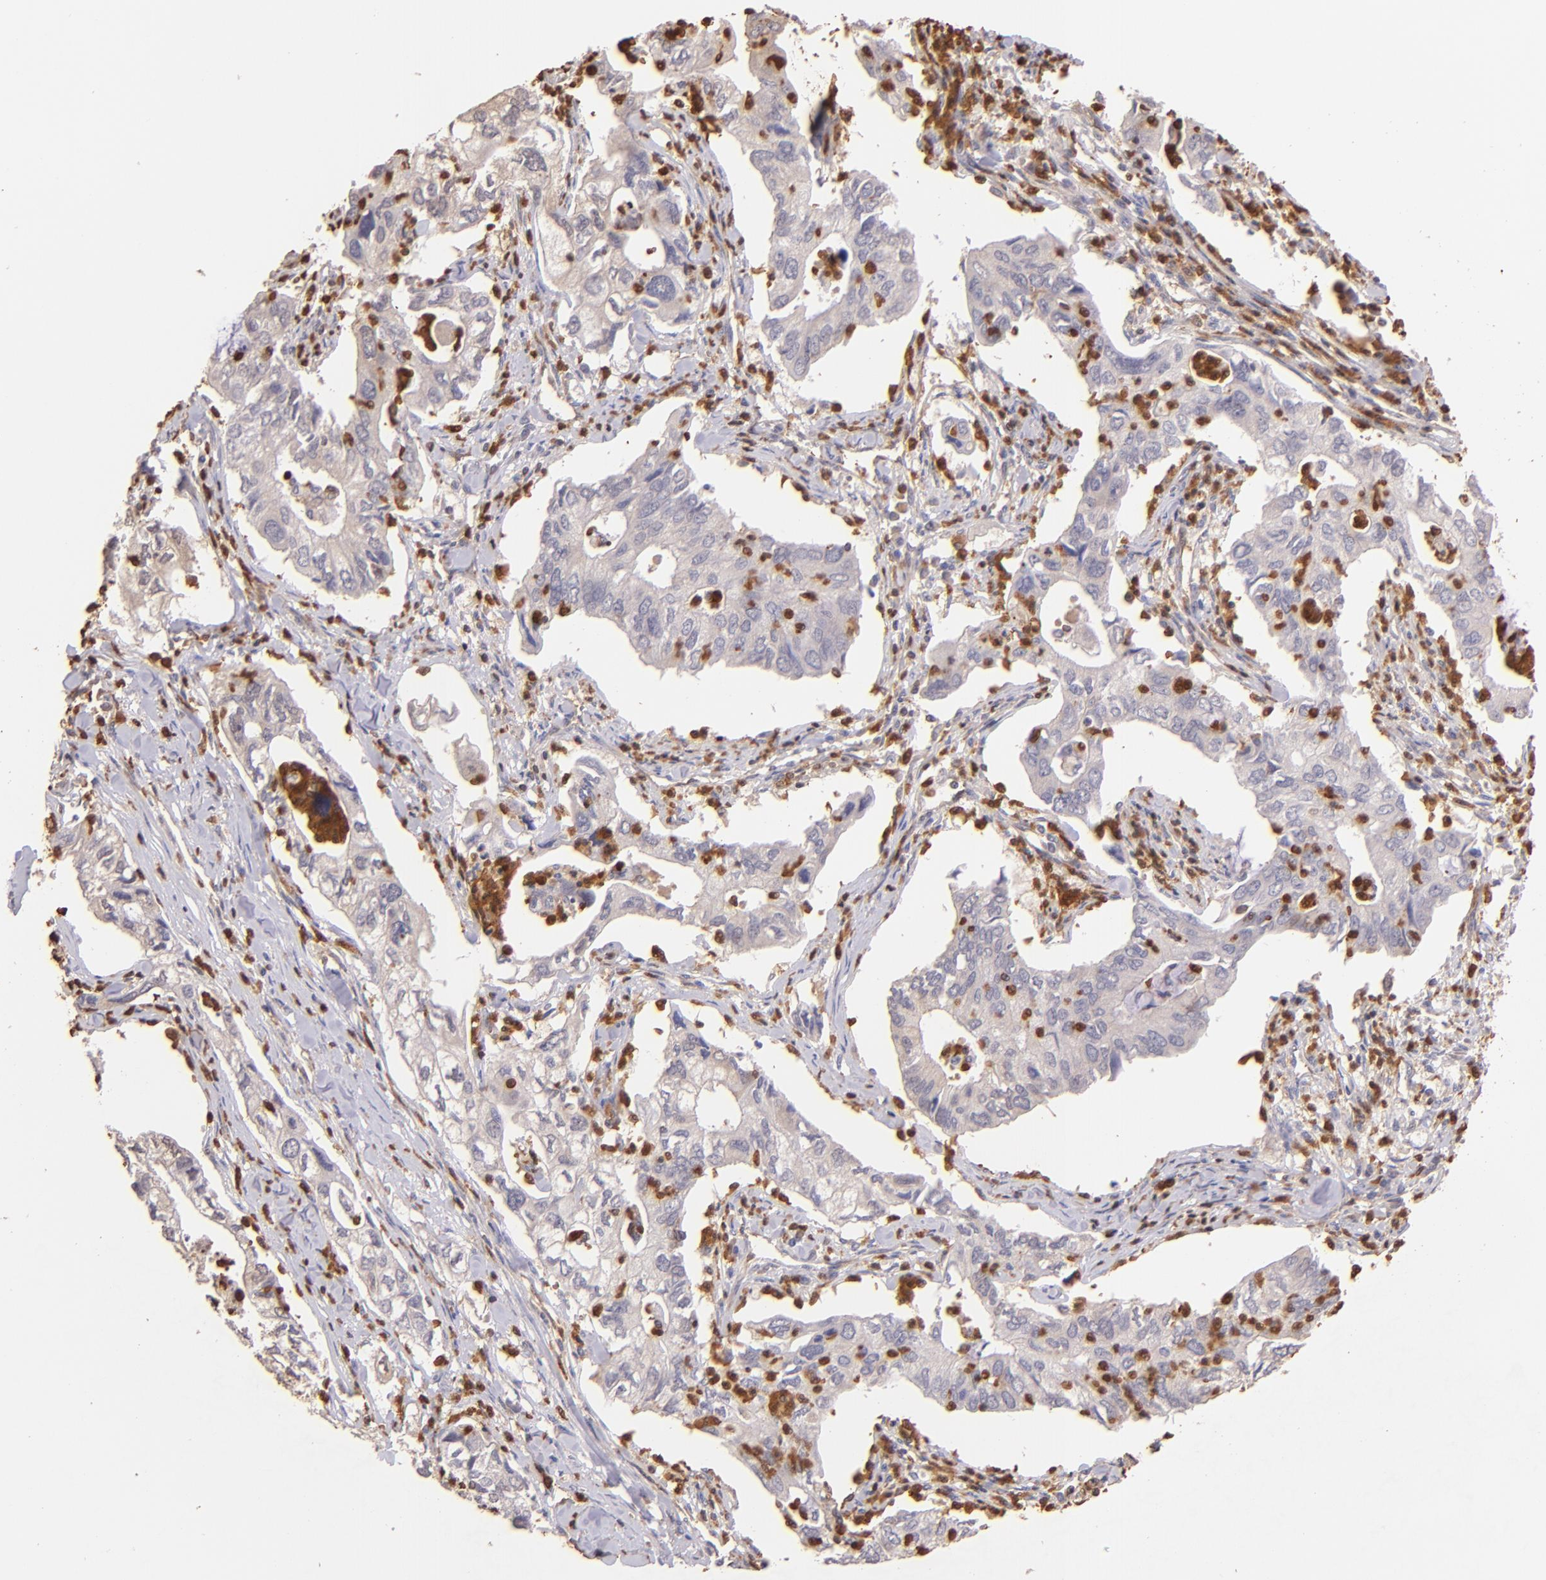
{"staining": {"intensity": "weak", "quantity": "25%-75%", "location": "cytoplasmic/membranous"}, "tissue": "lung cancer", "cell_type": "Tumor cells", "image_type": "cancer", "snomed": [{"axis": "morphology", "description": "Adenocarcinoma, NOS"}, {"axis": "topography", "description": "Lung"}], "caption": "Adenocarcinoma (lung) stained for a protein (brown) demonstrates weak cytoplasmic/membranous positive staining in about 25%-75% of tumor cells.", "gene": "BTK", "patient": {"sex": "male", "age": 48}}